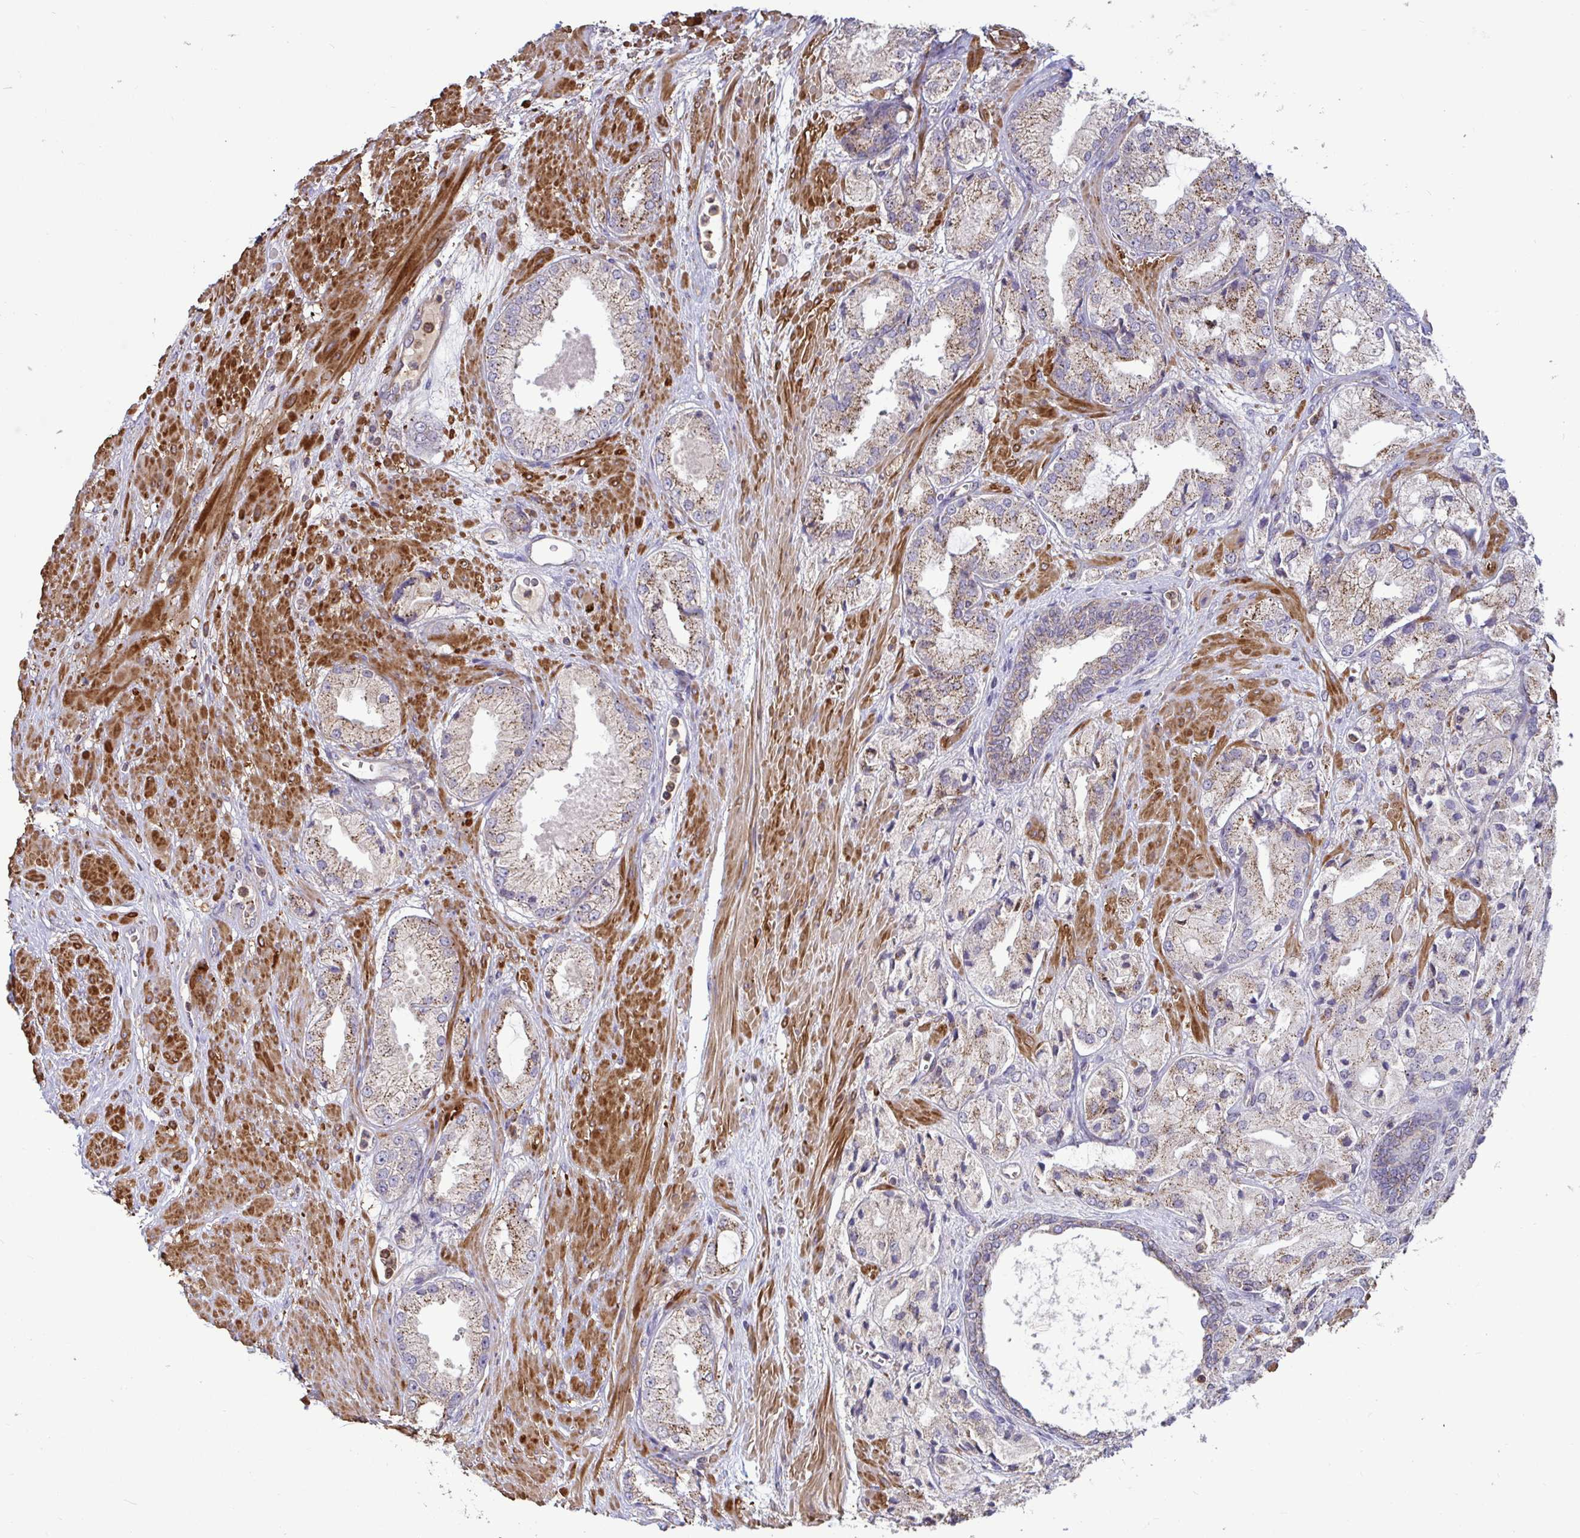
{"staining": {"intensity": "moderate", "quantity": ">75%", "location": "cytoplasmic/membranous"}, "tissue": "prostate cancer", "cell_type": "Tumor cells", "image_type": "cancer", "snomed": [{"axis": "morphology", "description": "Adenocarcinoma, High grade"}, {"axis": "topography", "description": "Prostate"}], "caption": "IHC histopathology image of neoplastic tissue: human prostate cancer (adenocarcinoma (high-grade)) stained using IHC exhibits medium levels of moderate protein expression localized specifically in the cytoplasmic/membranous of tumor cells, appearing as a cytoplasmic/membranous brown color.", "gene": "SPRY1", "patient": {"sex": "male", "age": 68}}